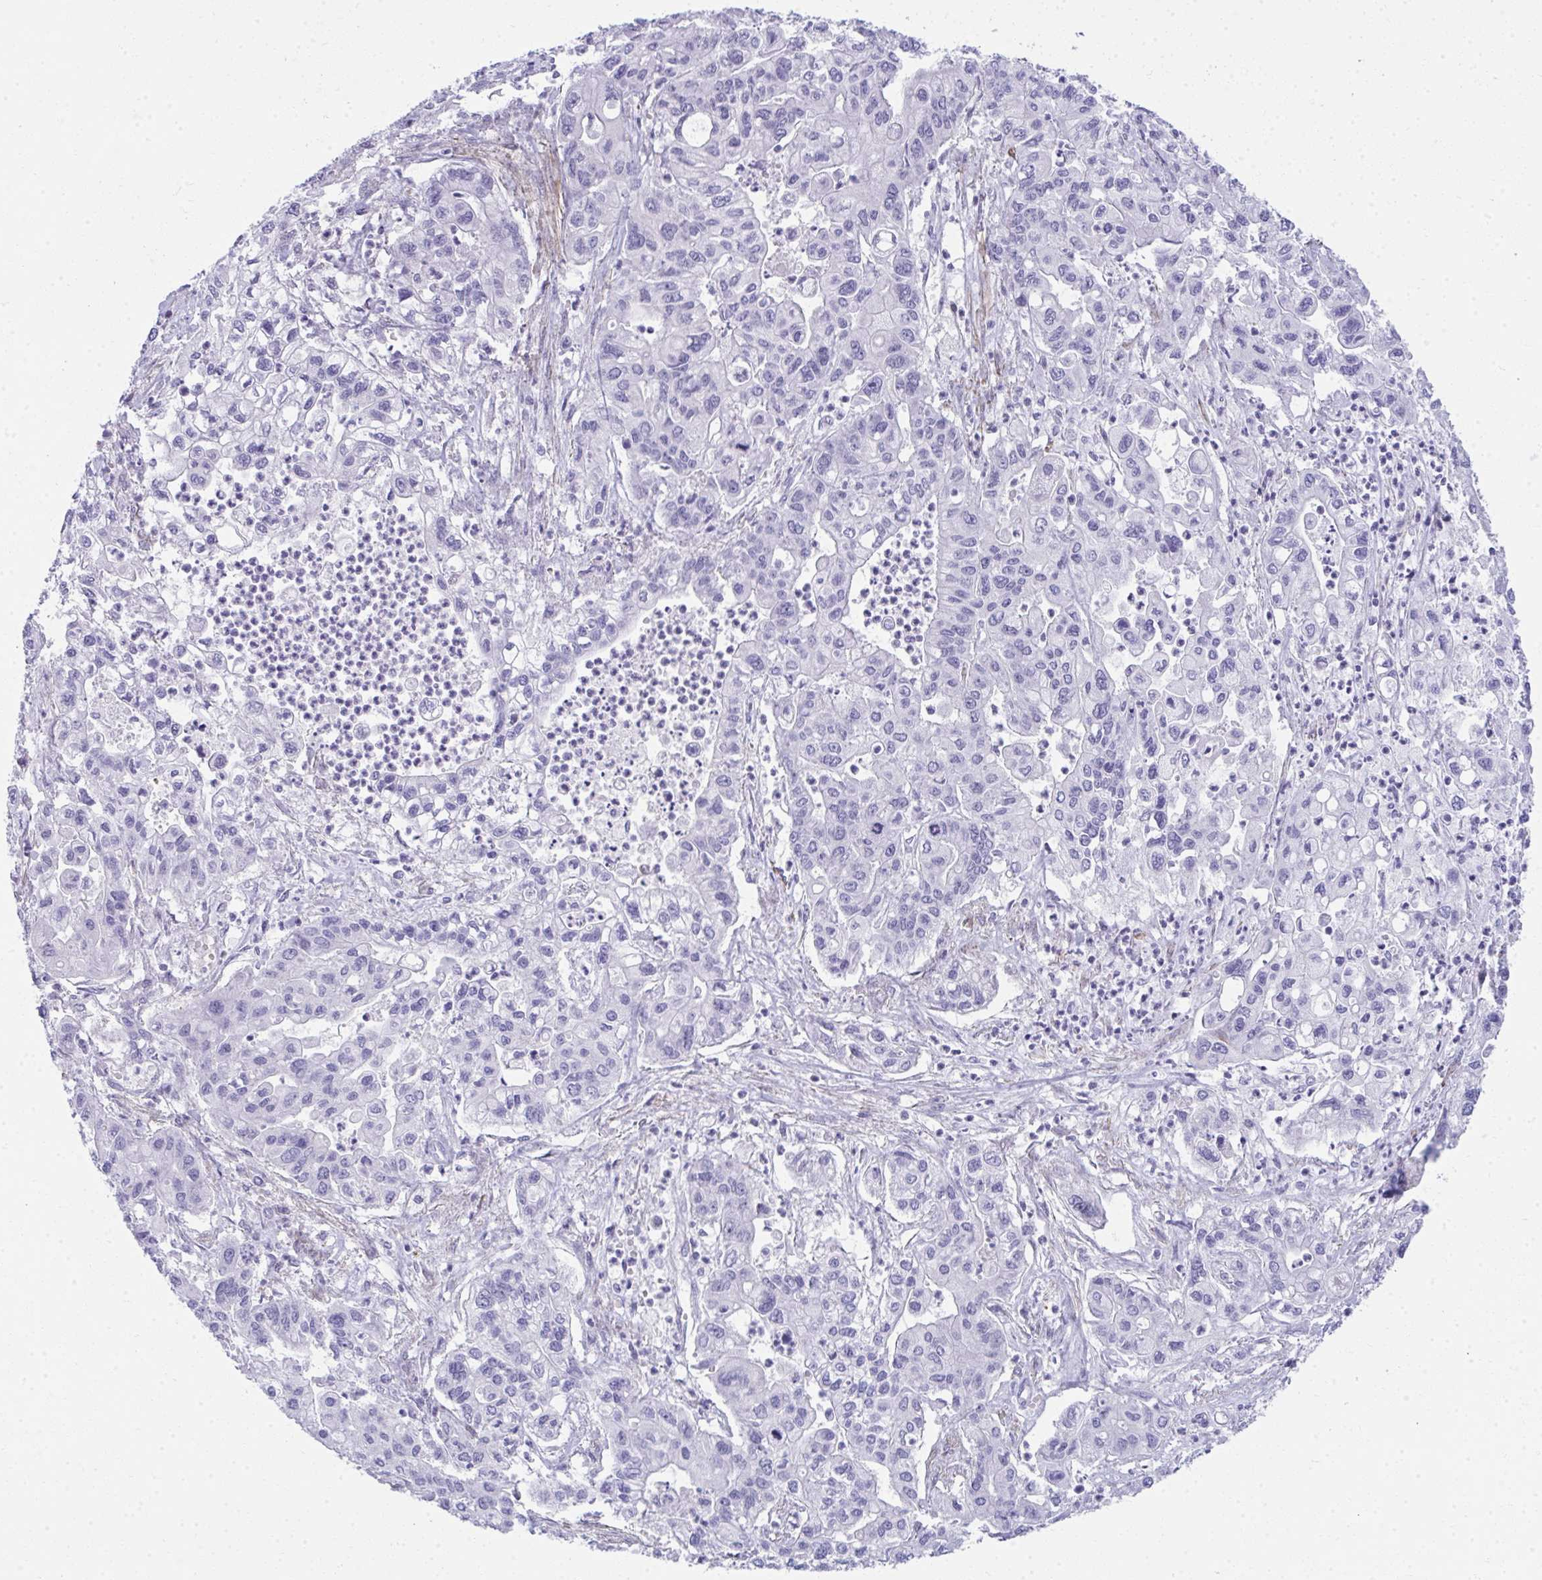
{"staining": {"intensity": "negative", "quantity": "none", "location": "none"}, "tissue": "pancreatic cancer", "cell_type": "Tumor cells", "image_type": "cancer", "snomed": [{"axis": "morphology", "description": "Adenocarcinoma, NOS"}, {"axis": "topography", "description": "Pancreas"}], "caption": "This photomicrograph is of pancreatic adenocarcinoma stained with immunohistochemistry (IHC) to label a protein in brown with the nuclei are counter-stained blue. There is no positivity in tumor cells.", "gene": "PUS7L", "patient": {"sex": "male", "age": 62}}